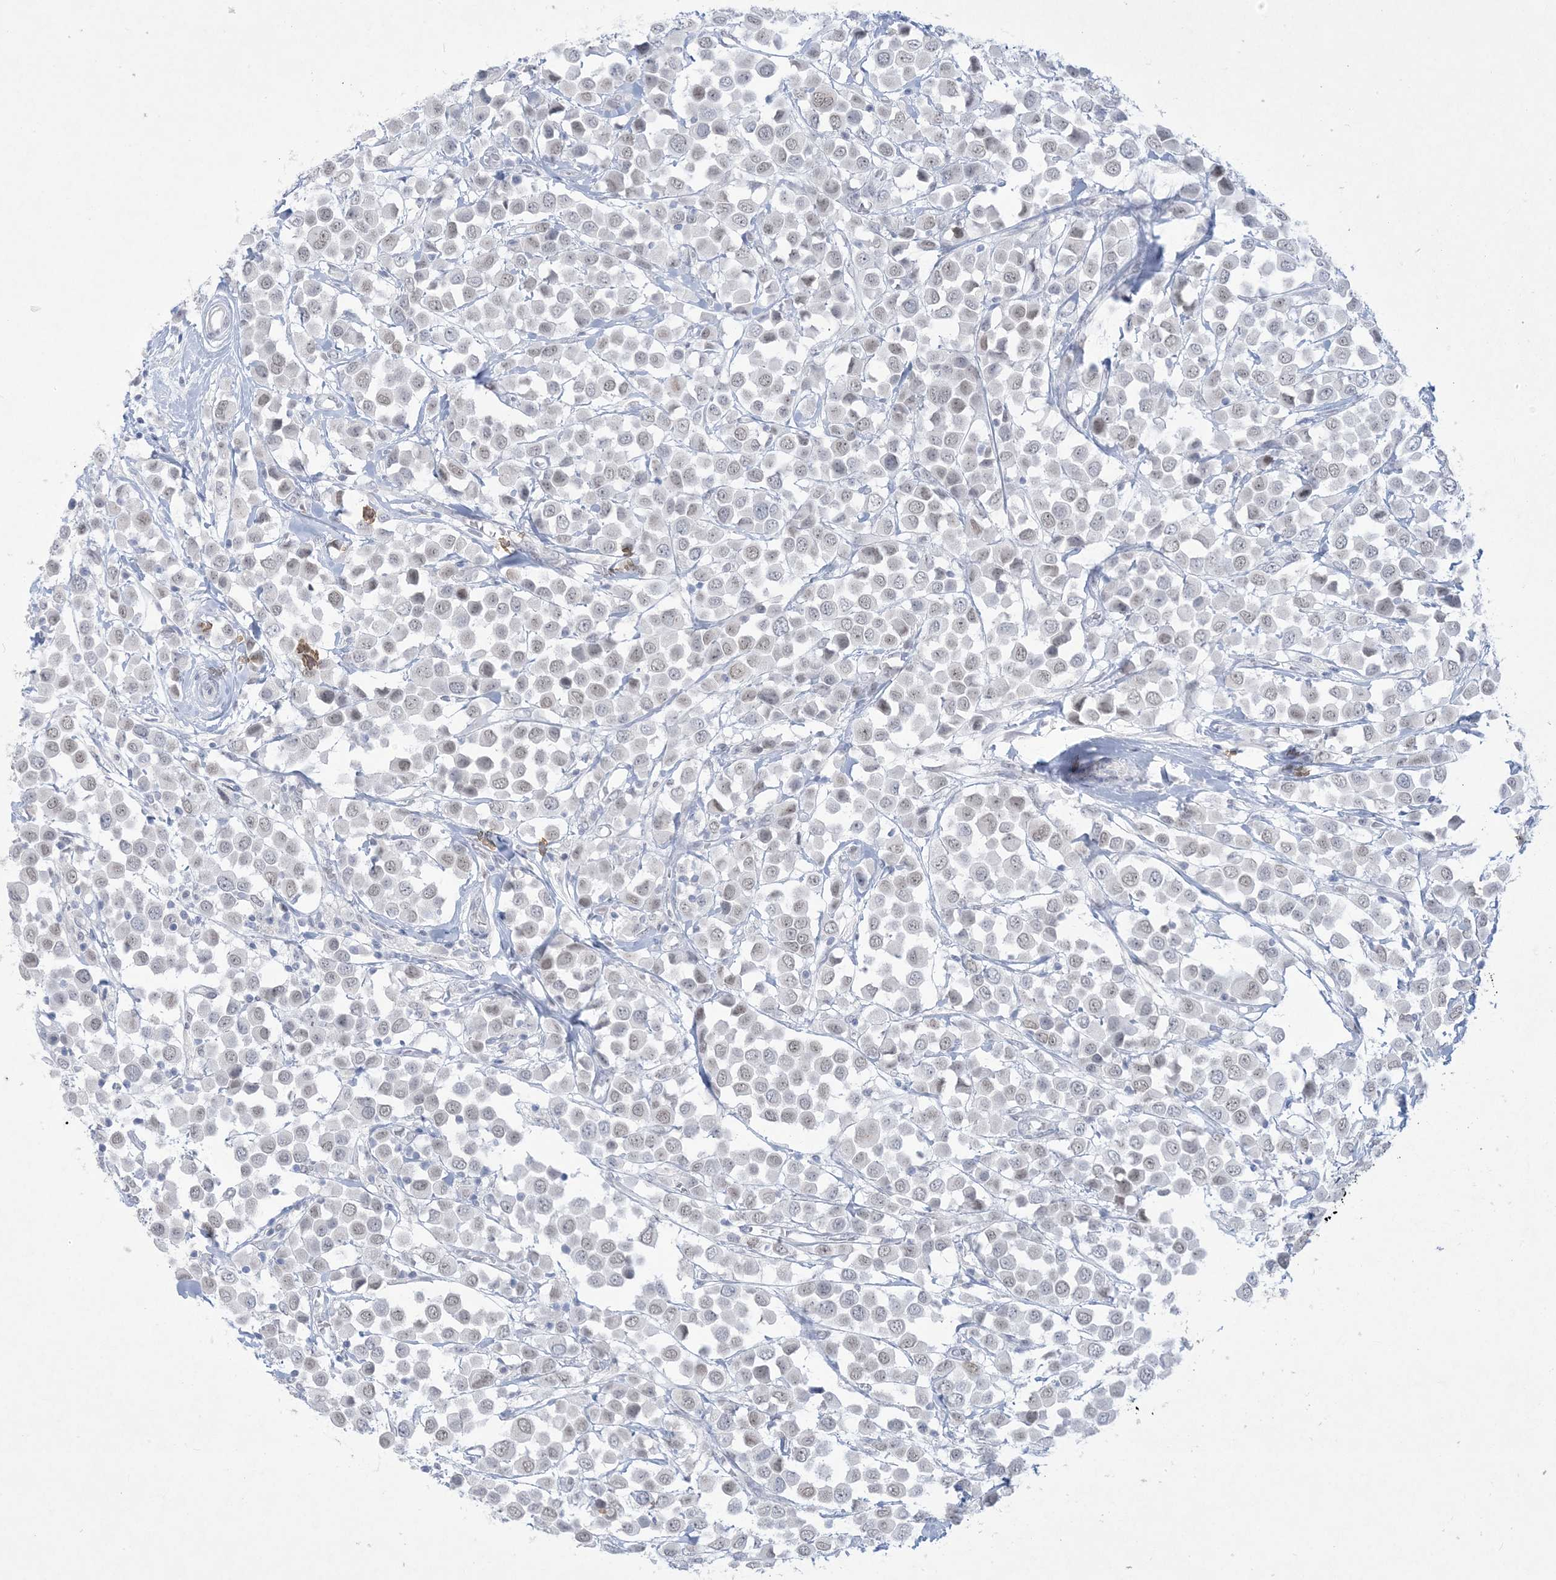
{"staining": {"intensity": "negative", "quantity": "none", "location": "none"}, "tissue": "breast cancer", "cell_type": "Tumor cells", "image_type": "cancer", "snomed": [{"axis": "morphology", "description": "Duct carcinoma"}, {"axis": "topography", "description": "Breast"}], "caption": "Photomicrograph shows no significant protein positivity in tumor cells of breast cancer.", "gene": "HOMEZ", "patient": {"sex": "female", "age": 61}}